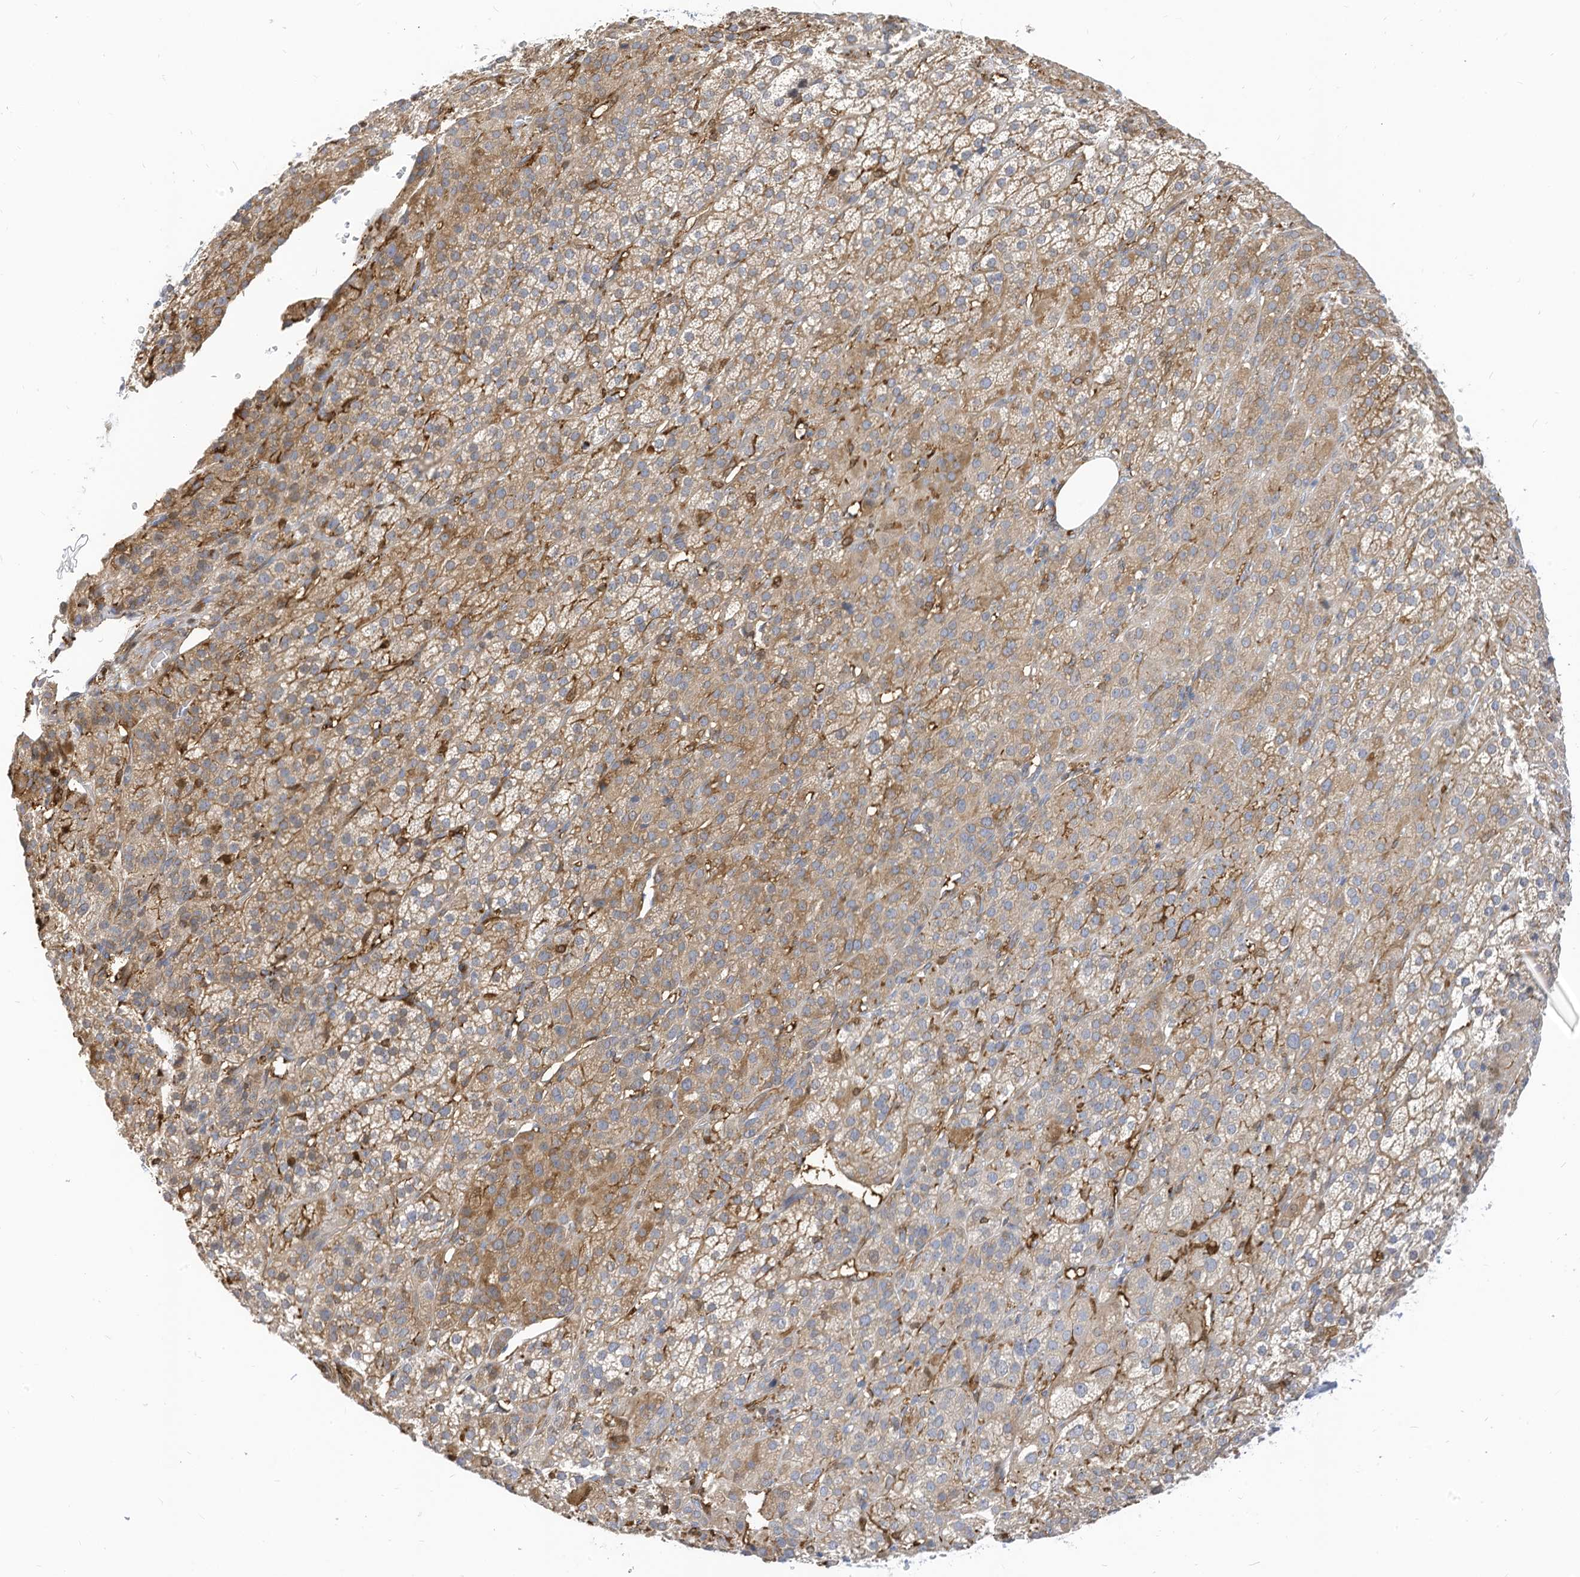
{"staining": {"intensity": "weak", "quantity": "25%-75%", "location": "cytoplasmic/membranous"}, "tissue": "adrenal gland", "cell_type": "Glandular cells", "image_type": "normal", "snomed": [{"axis": "morphology", "description": "Normal tissue, NOS"}, {"axis": "topography", "description": "Adrenal gland"}], "caption": "Unremarkable adrenal gland displays weak cytoplasmic/membranous positivity in about 25%-75% of glandular cells Using DAB (3,3'-diaminobenzidine) (brown) and hematoxylin (blue) stains, captured at high magnification using brightfield microscopy..", "gene": "ATP13A1", "patient": {"sex": "female", "age": 57}}